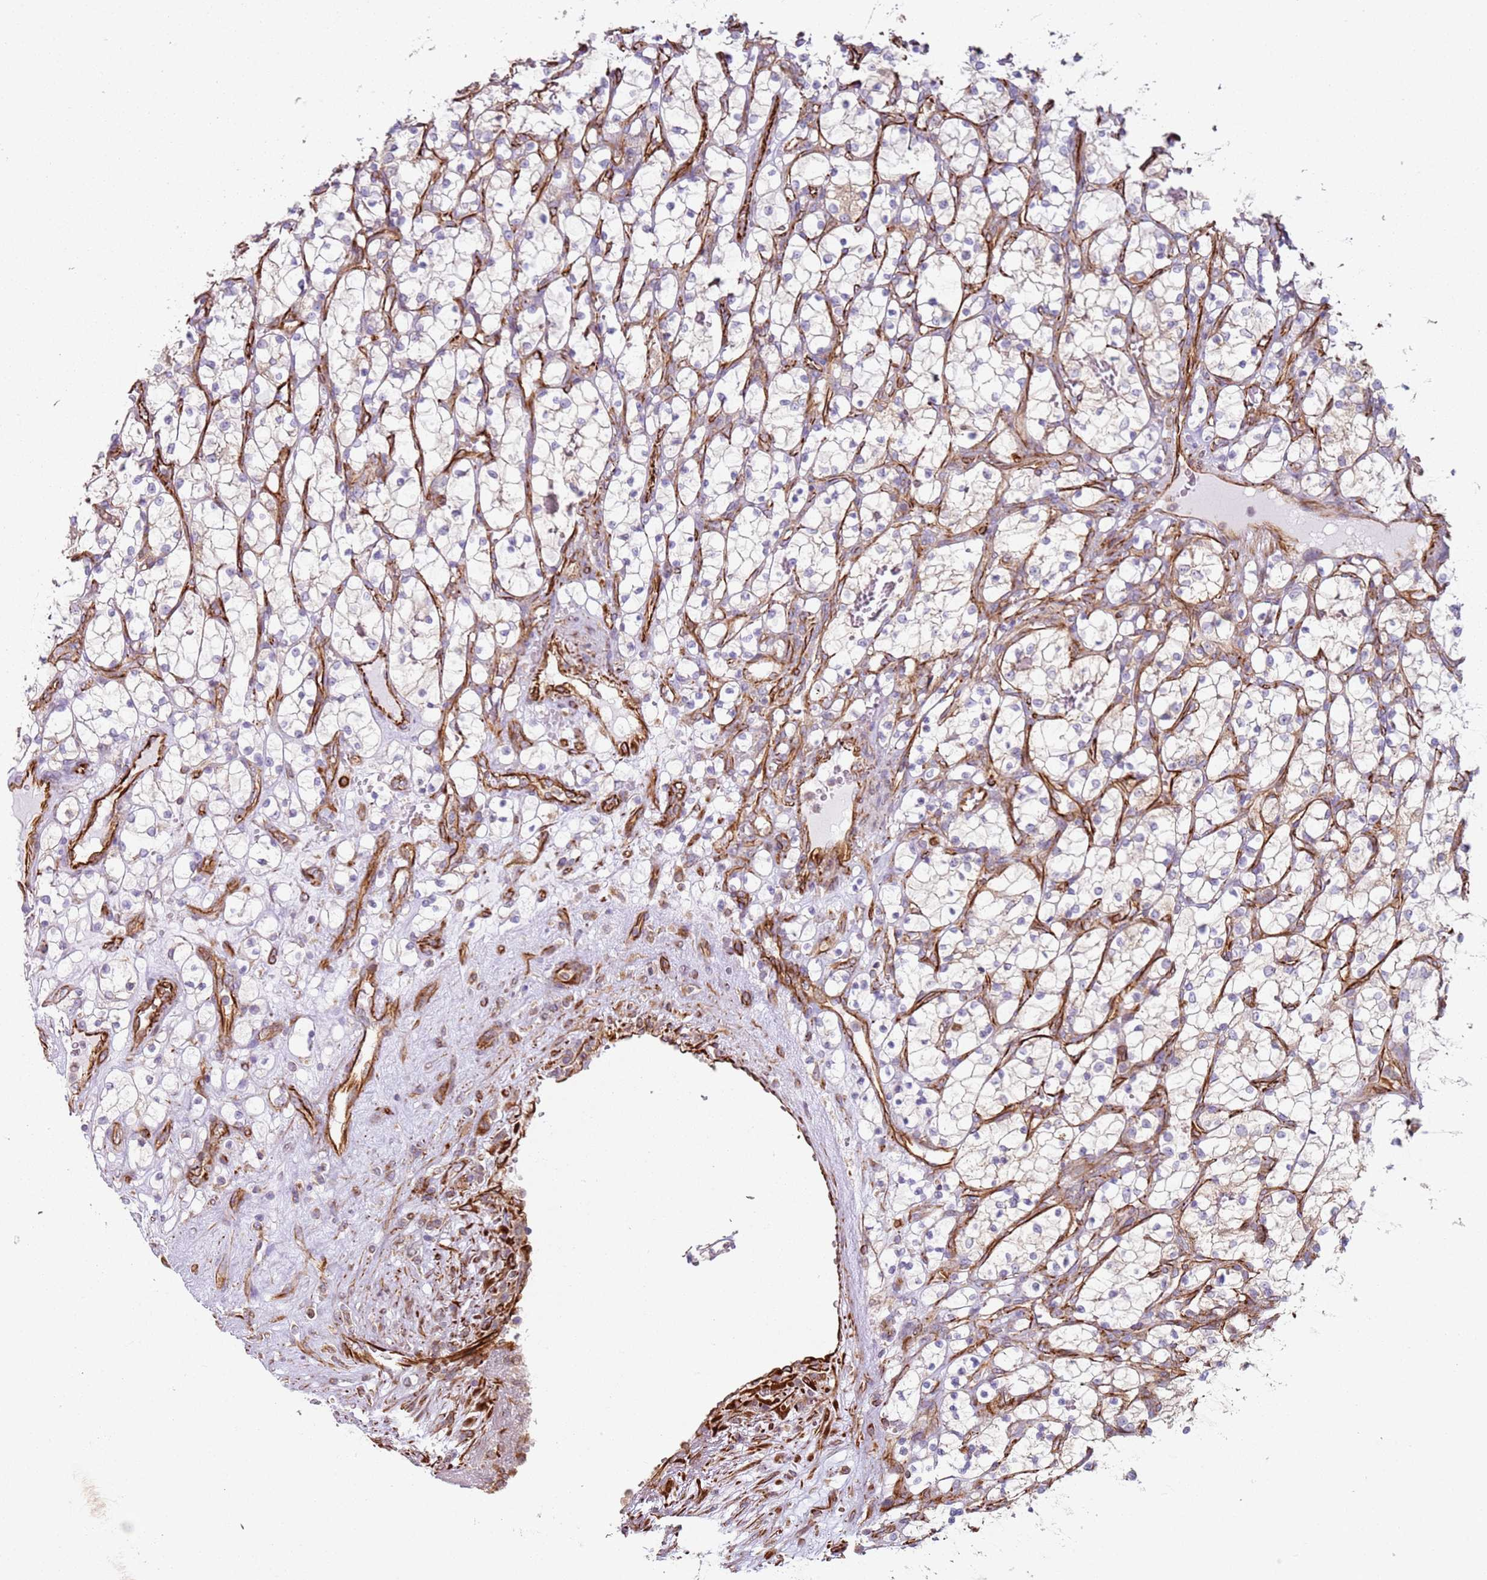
{"staining": {"intensity": "negative", "quantity": "none", "location": "none"}, "tissue": "renal cancer", "cell_type": "Tumor cells", "image_type": "cancer", "snomed": [{"axis": "morphology", "description": "Adenocarcinoma, NOS"}, {"axis": "topography", "description": "Kidney"}], "caption": "The immunohistochemistry photomicrograph has no significant expression in tumor cells of adenocarcinoma (renal) tissue.", "gene": "SNAPIN", "patient": {"sex": "female", "age": 69}}